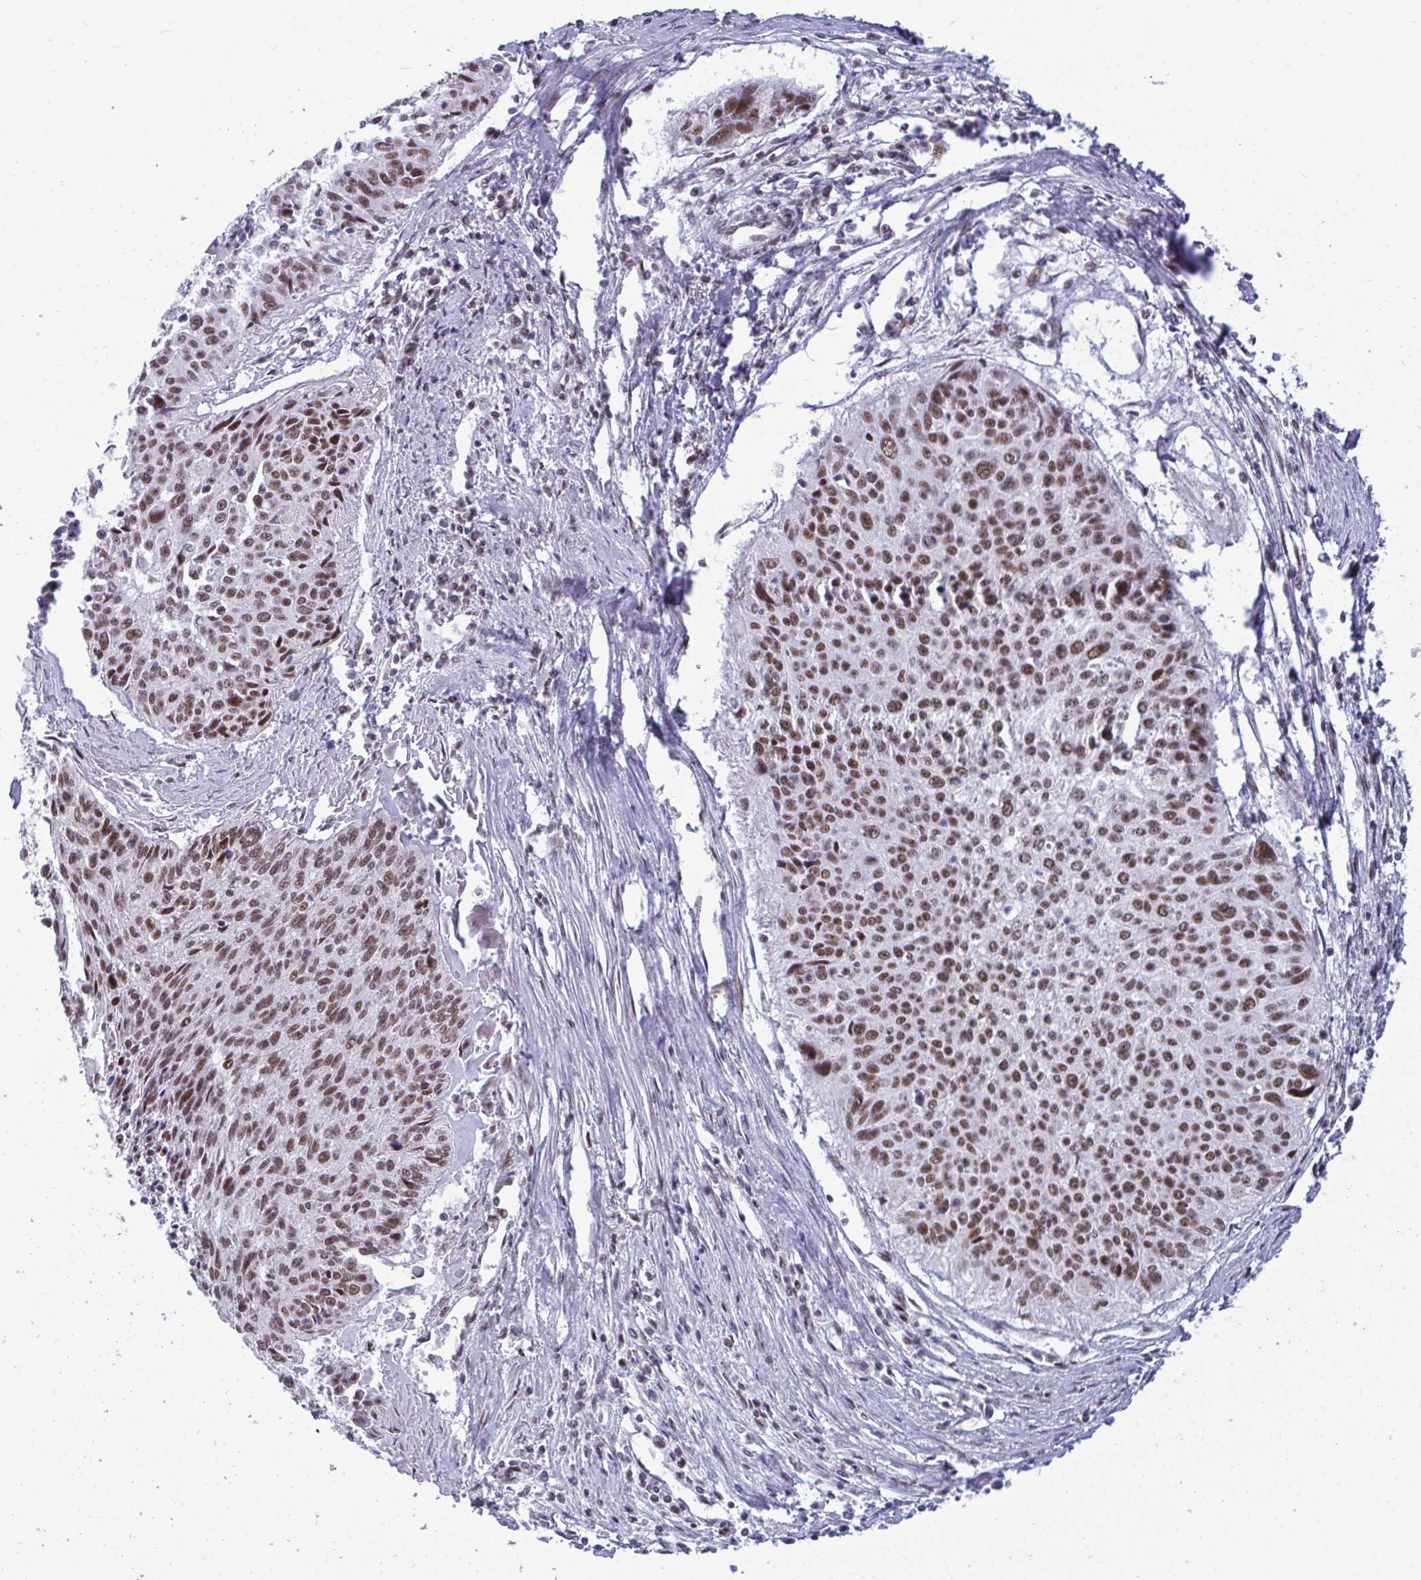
{"staining": {"intensity": "moderate", "quantity": ">75%", "location": "nuclear"}, "tissue": "cervical cancer", "cell_type": "Tumor cells", "image_type": "cancer", "snomed": [{"axis": "morphology", "description": "Squamous cell carcinoma, NOS"}, {"axis": "topography", "description": "Cervix"}], "caption": "Cervical cancer (squamous cell carcinoma) tissue reveals moderate nuclear expression in about >75% of tumor cells, visualized by immunohistochemistry.", "gene": "WBP11", "patient": {"sex": "female", "age": 55}}